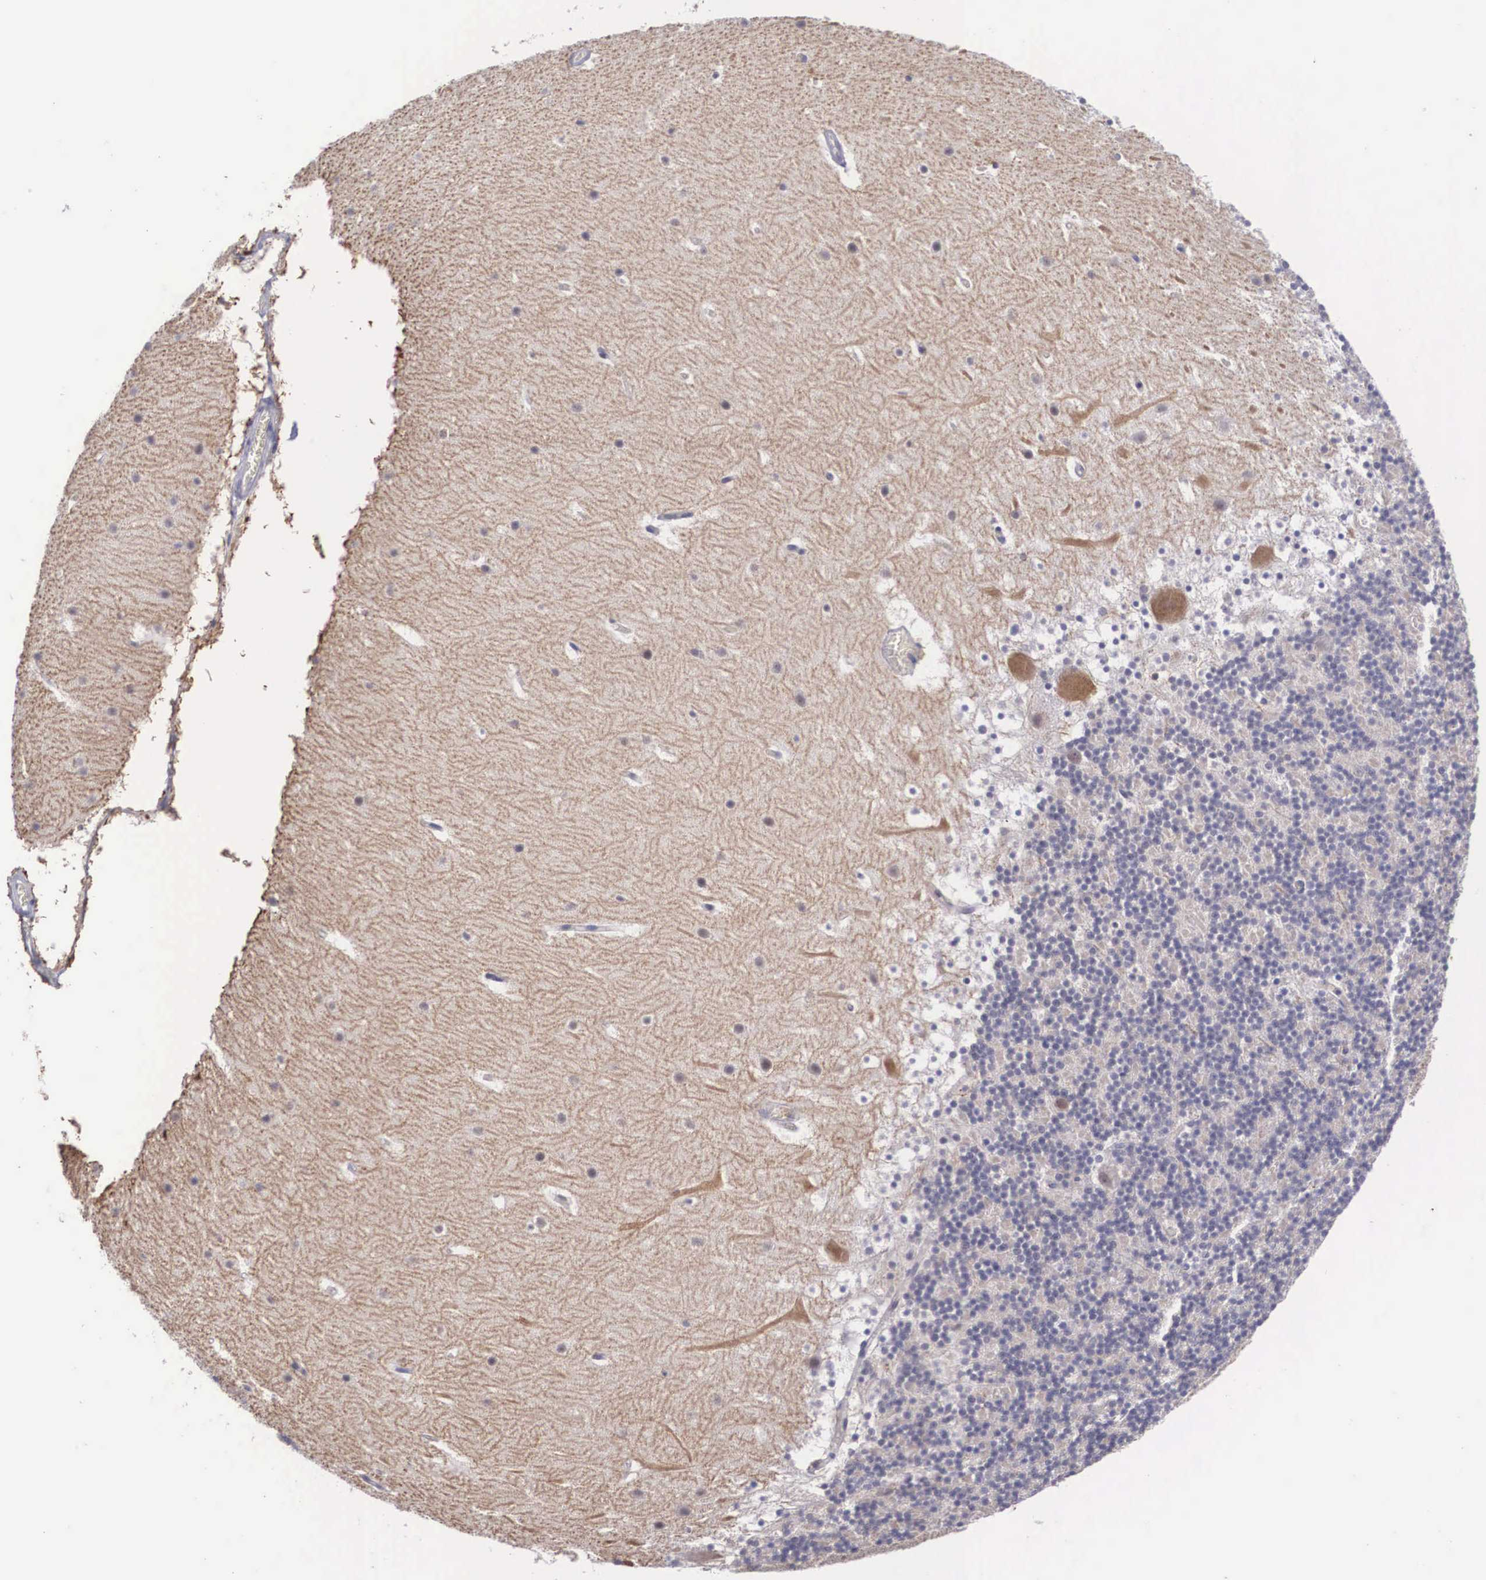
{"staining": {"intensity": "weak", "quantity": "25%-75%", "location": "cytoplasmic/membranous"}, "tissue": "cerebellum", "cell_type": "Cells in granular layer", "image_type": "normal", "snomed": [{"axis": "morphology", "description": "Normal tissue, NOS"}, {"axis": "topography", "description": "Cerebellum"}], "caption": "Weak cytoplasmic/membranous staining for a protein is appreciated in about 25%-75% of cells in granular layer of unremarkable cerebellum using immunohistochemistry (IHC).", "gene": "NINL", "patient": {"sex": "male", "age": 45}}